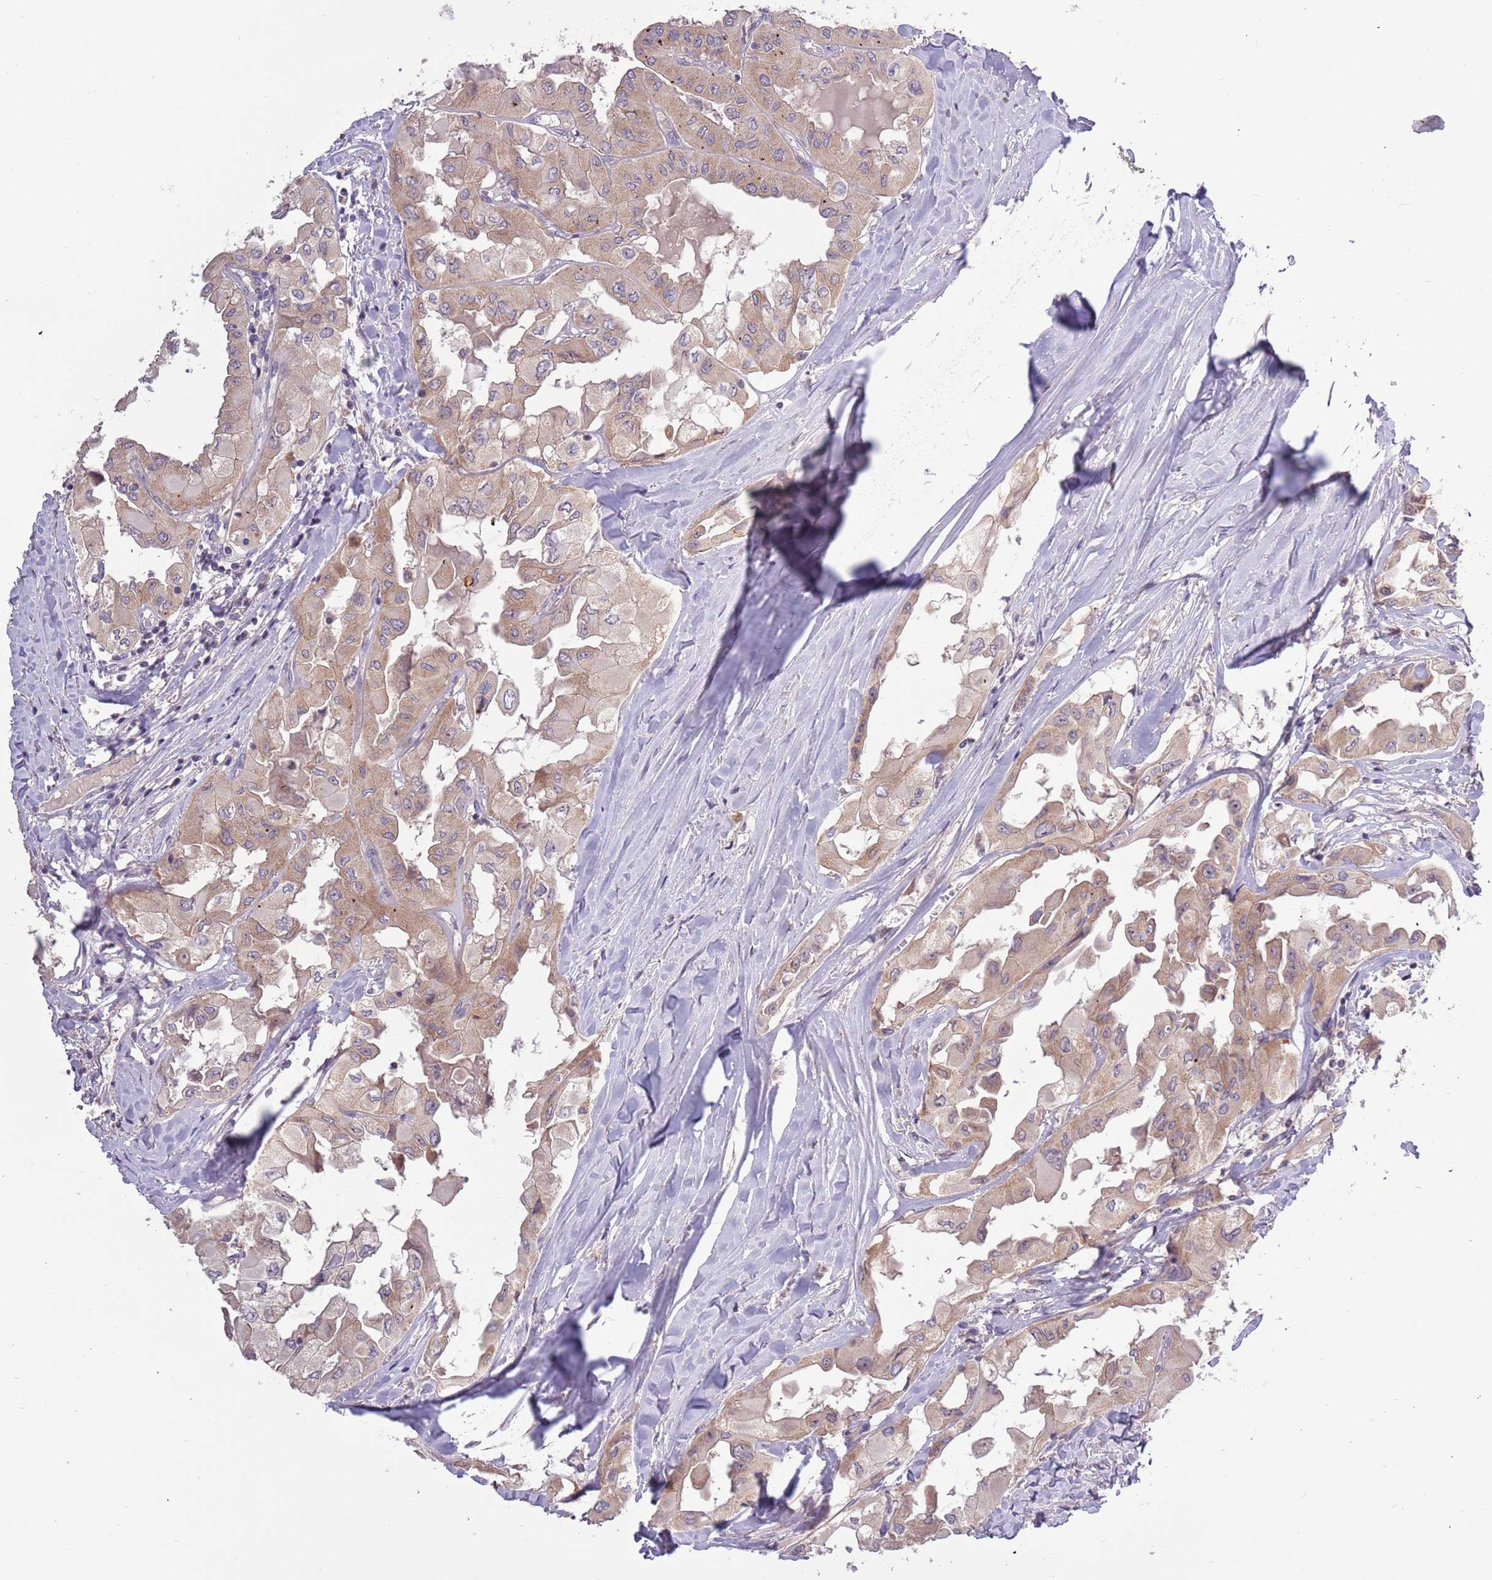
{"staining": {"intensity": "moderate", "quantity": "25%-75%", "location": "cytoplasmic/membranous"}, "tissue": "thyroid cancer", "cell_type": "Tumor cells", "image_type": "cancer", "snomed": [{"axis": "morphology", "description": "Normal tissue, NOS"}, {"axis": "morphology", "description": "Papillary adenocarcinoma, NOS"}, {"axis": "topography", "description": "Thyroid gland"}], "caption": "A medium amount of moderate cytoplasmic/membranous positivity is present in approximately 25%-75% of tumor cells in thyroid cancer tissue.", "gene": "SHROOM3", "patient": {"sex": "female", "age": 59}}